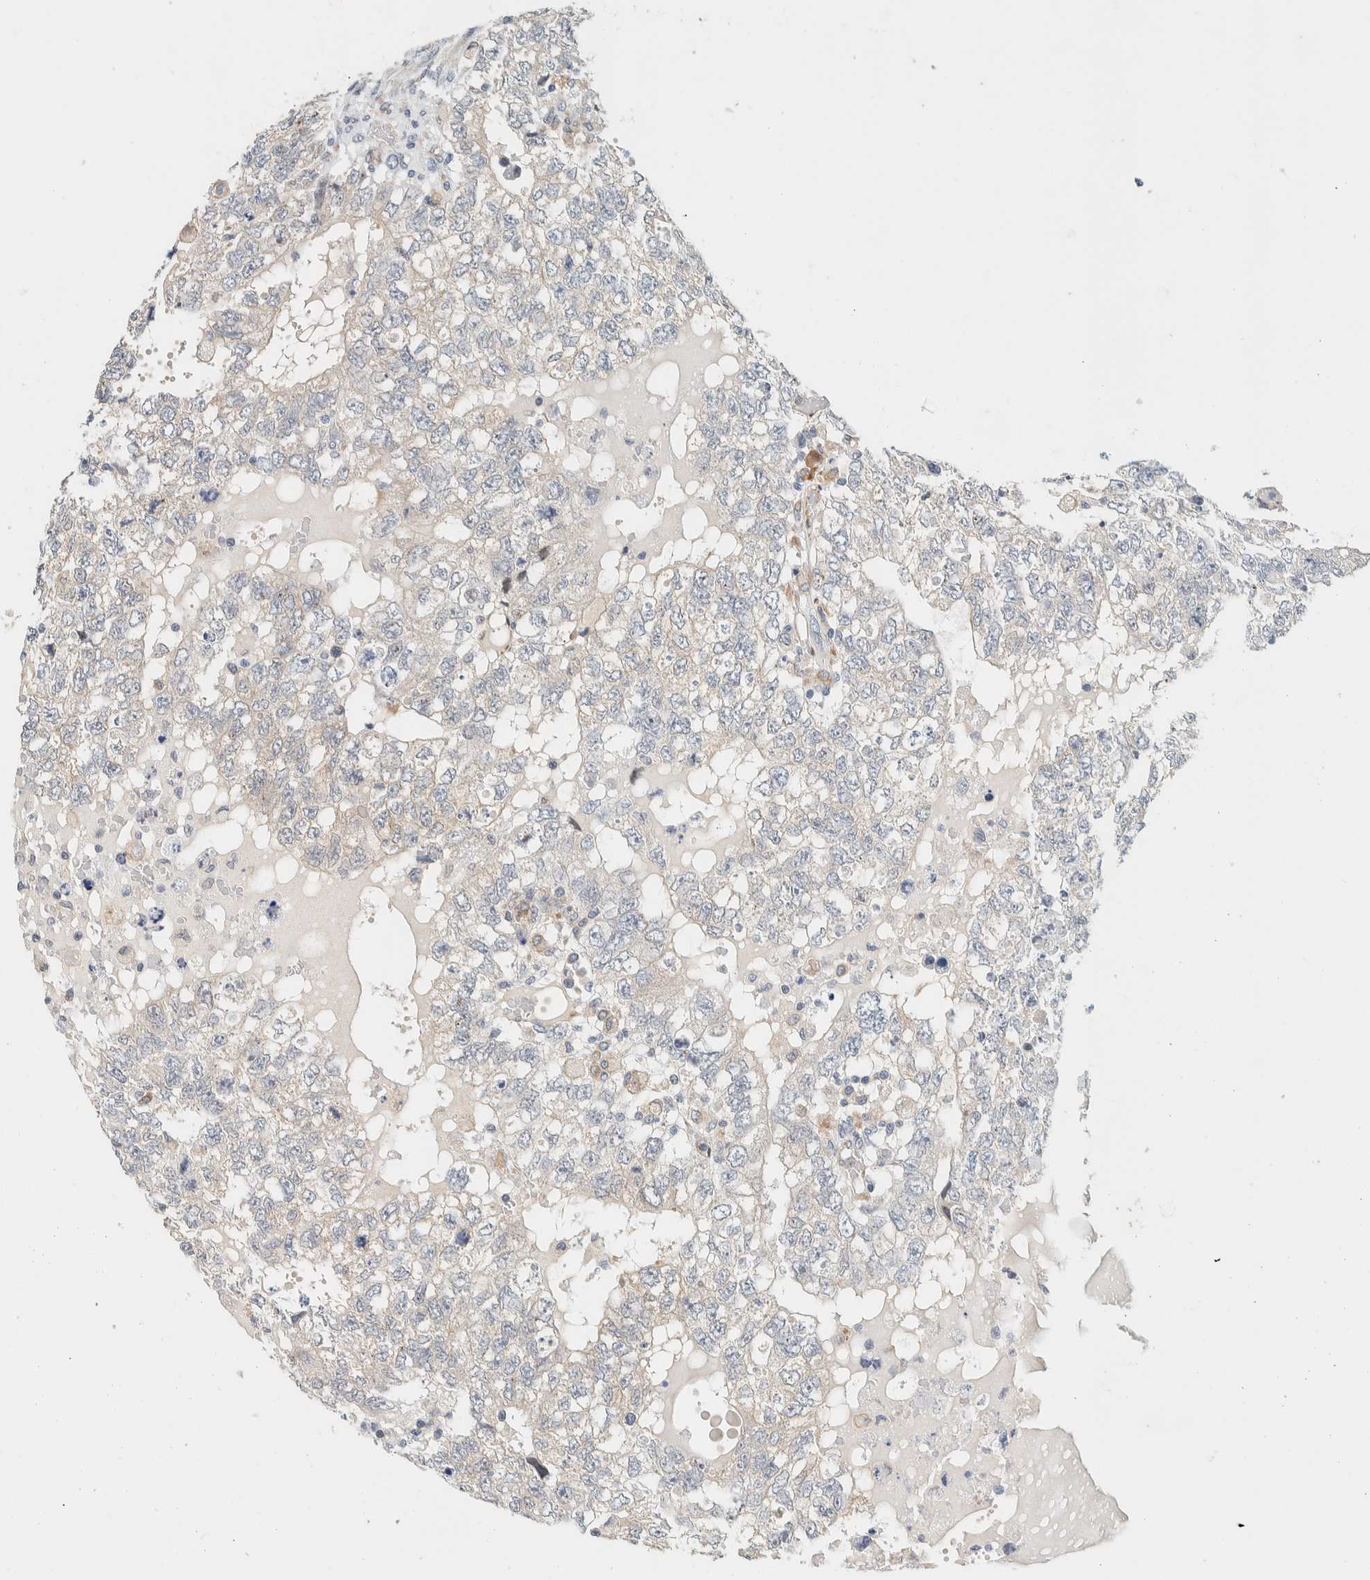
{"staining": {"intensity": "negative", "quantity": "none", "location": "none"}, "tissue": "testis cancer", "cell_type": "Tumor cells", "image_type": "cancer", "snomed": [{"axis": "morphology", "description": "Carcinoma, Embryonal, NOS"}, {"axis": "topography", "description": "Testis"}], "caption": "This is a micrograph of immunohistochemistry staining of testis cancer, which shows no expression in tumor cells. (DAB (3,3'-diaminobenzidine) immunohistochemistry visualized using brightfield microscopy, high magnification).", "gene": "SUMF2", "patient": {"sex": "male", "age": 36}}